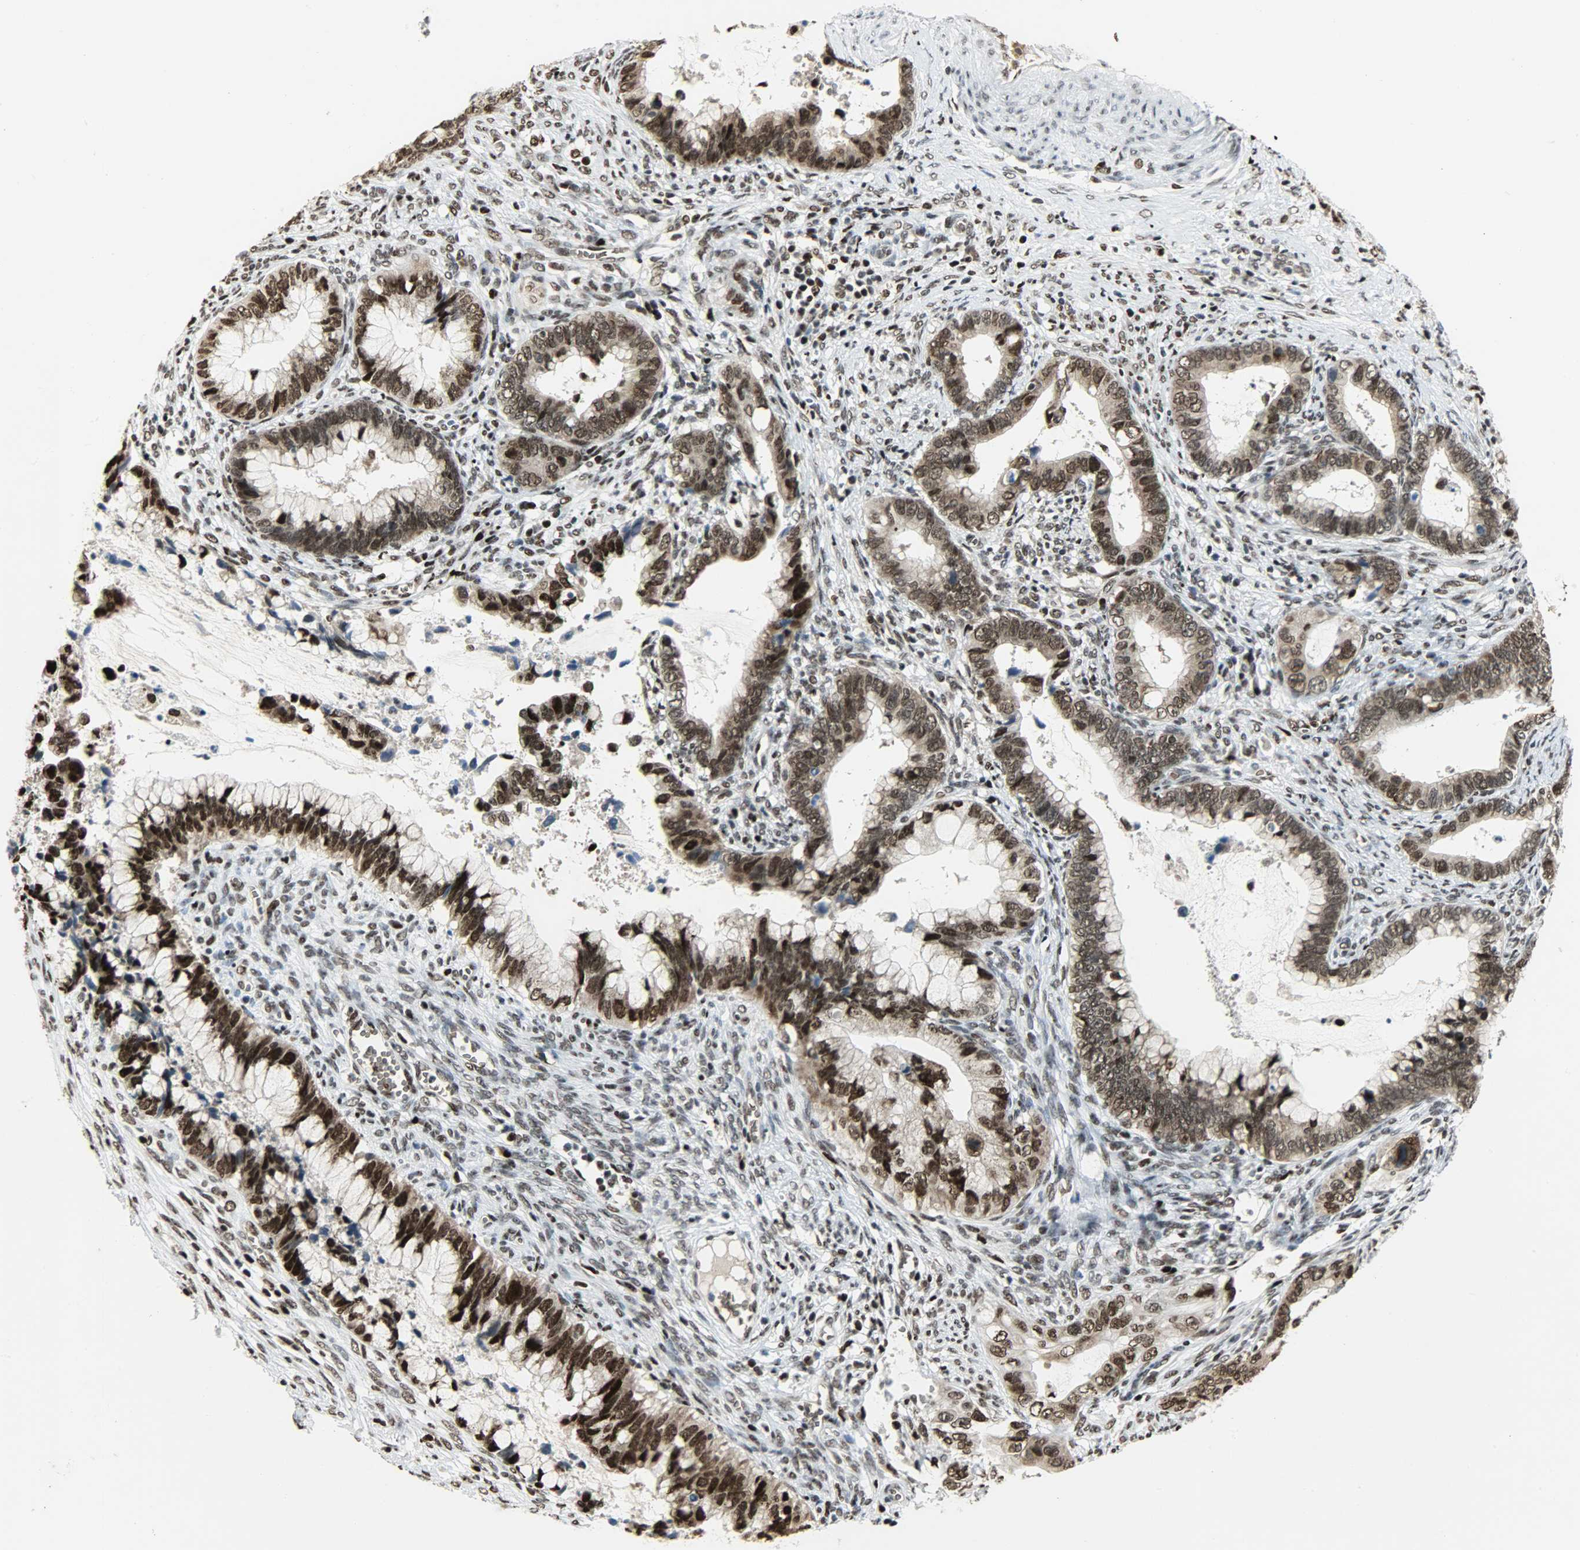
{"staining": {"intensity": "strong", "quantity": ">75%", "location": "cytoplasmic/membranous,nuclear"}, "tissue": "cervical cancer", "cell_type": "Tumor cells", "image_type": "cancer", "snomed": [{"axis": "morphology", "description": "Adenocarcinoma, NOS"}, {"axis": "topography", "description": "Cervix"}], "caption": "A histopathology image showing strong cytoplasmic/membranous and nuclear expression in approximately >75% of tumor cells in cervical cancer (adenocarcinoma), as visualized by brown immunohistochemical staining.", "gene": "SNAI1", "patient": {"sex": "female", "age": 44}}